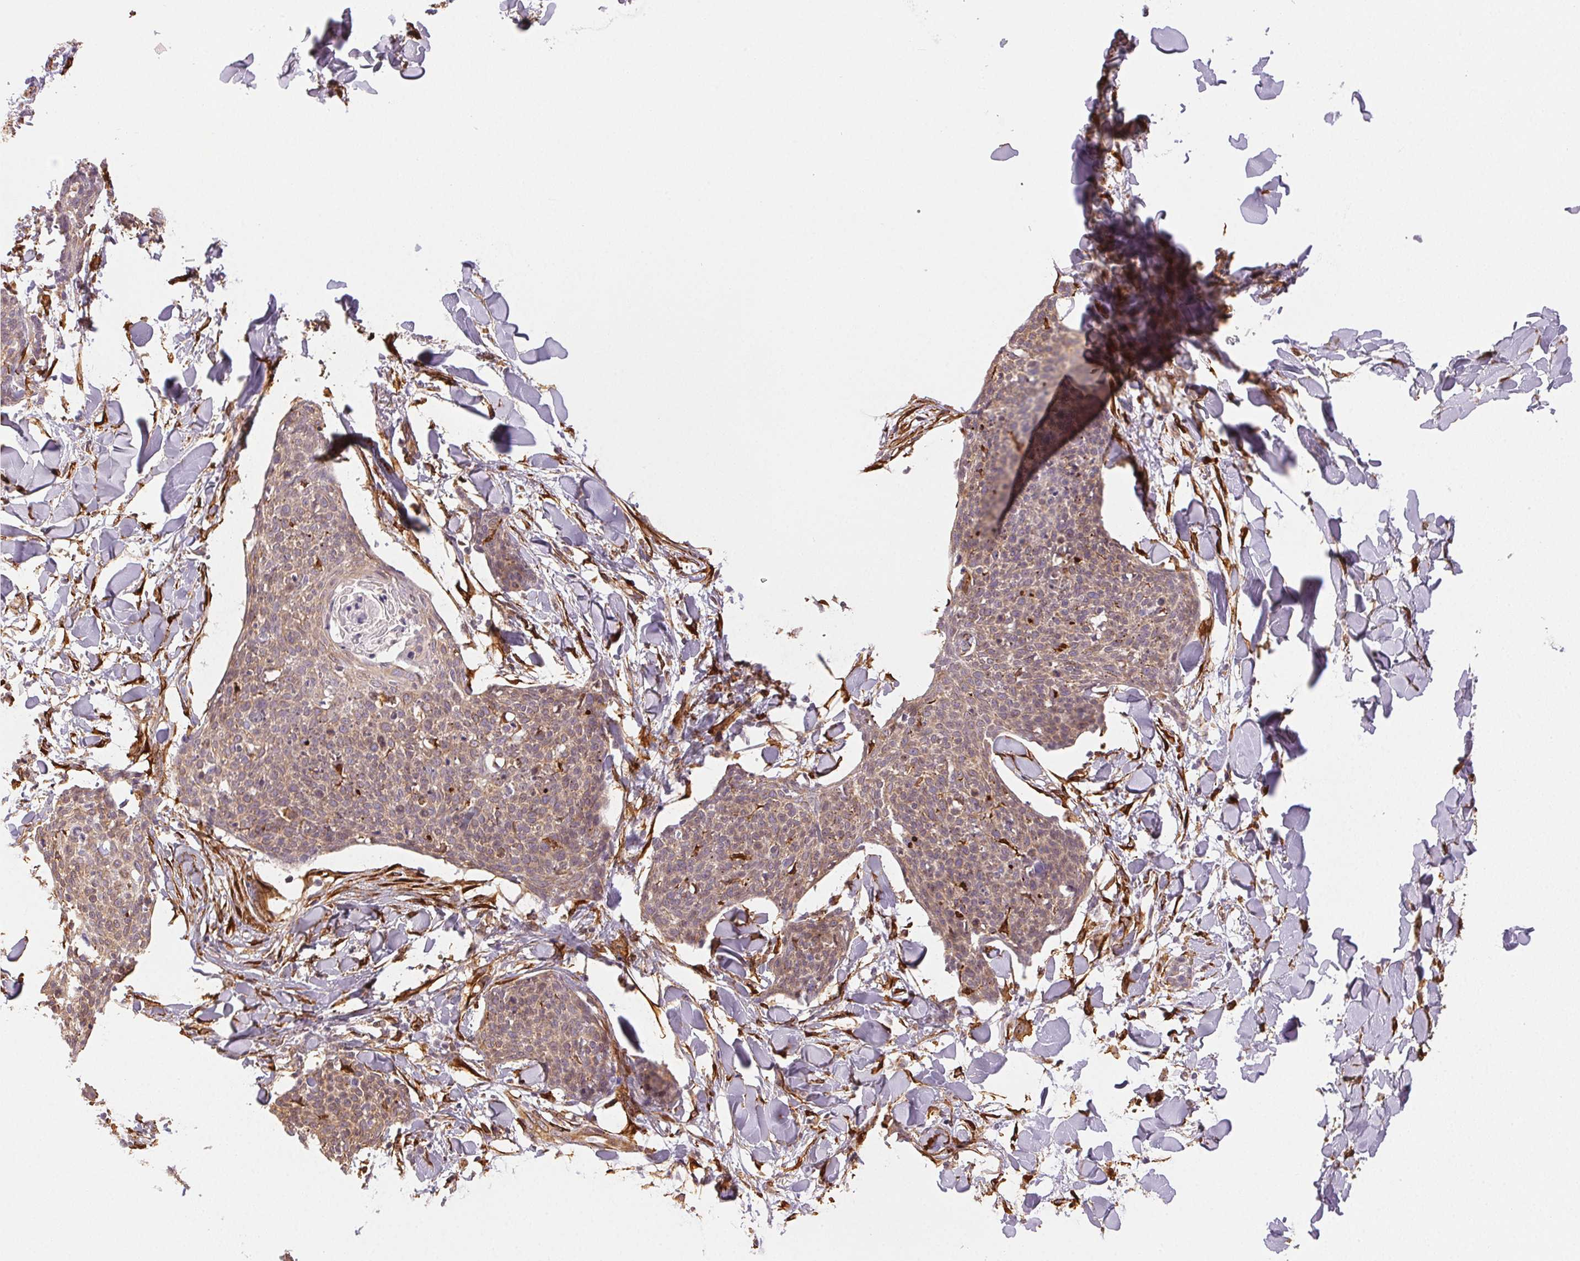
{"staining": {"intensity": "weak", "quantity": "25%-75%", "location": "cytoplasmic/membranous"}, "tissue": "skin cancer", "cell_type": "Tumor cells", "image_type": "cancer", "snomed": [{"axis": "morphology", "description": "Squamous cell carcinoma, NOS"}, {"axis": "topography", "description": "Skin"}, {"axis": "topography", "description": "Vulva"}], "caption": "IHC micrograph of skin cancer stained for a protein (brown), which demonstrates low levels of weak cytoplasmic/membranous positivity in approximately 25%-75% of tumor cells.", "gene": "RCN3", "patient": {"sex": "female", "age": 75}}